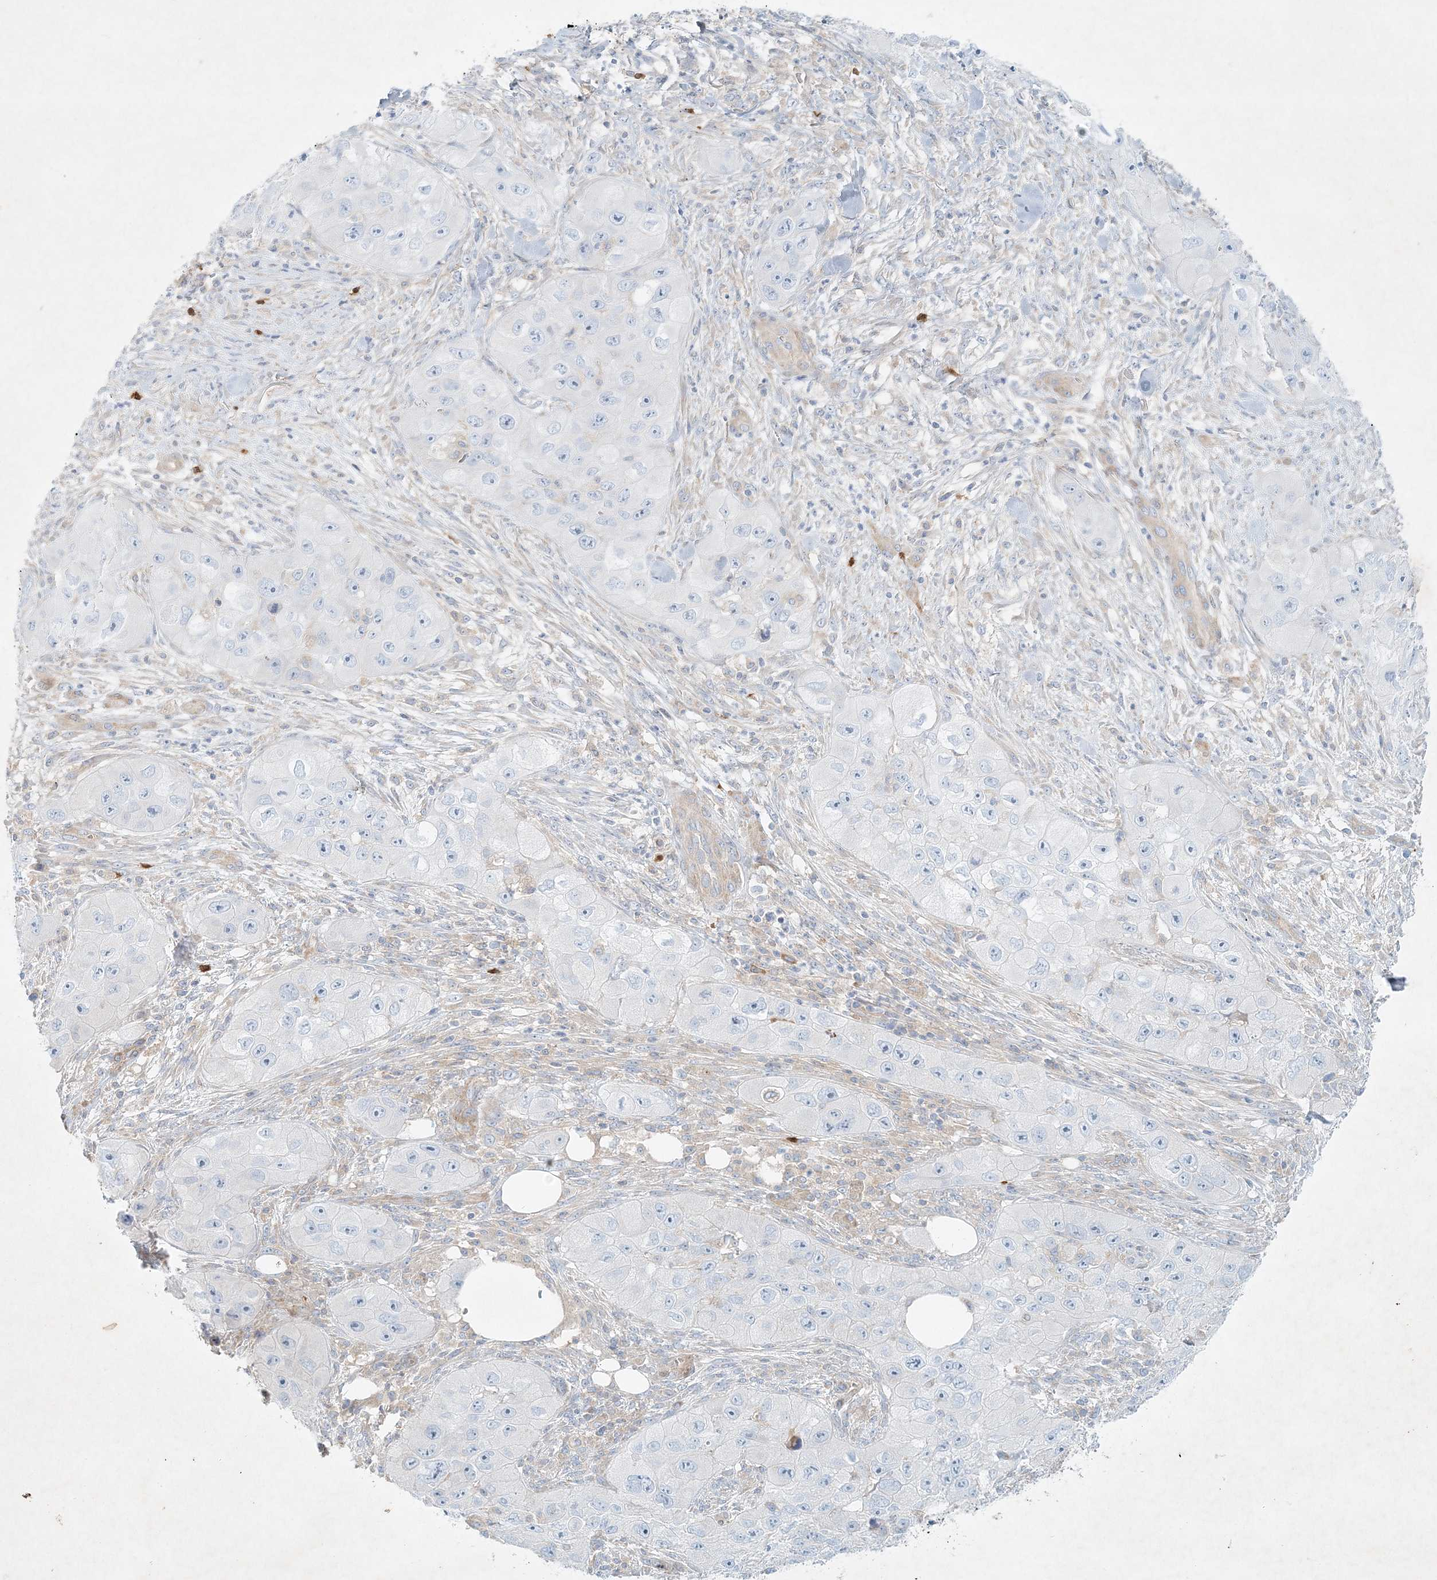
{"staining": {"intensity": "negative", "quantity": "none", "location": "none"}, "tissue": "skin cancer", "cell_type": "Tumor cells", "image_type": "cancer", "snomed": [{"axis": "morphology", "description": "Squamous cell carcinoma, NOS"}, {"axis": "topography", "description": "Skin"}, {"axis": "topography", "description": "Subcutis"}], "caption": "There is no significant expression in tumor cells of squamous cell carcinoma (skin).", "gene": "STK11IP", "patient": {"sex": "male", "age": 73}}